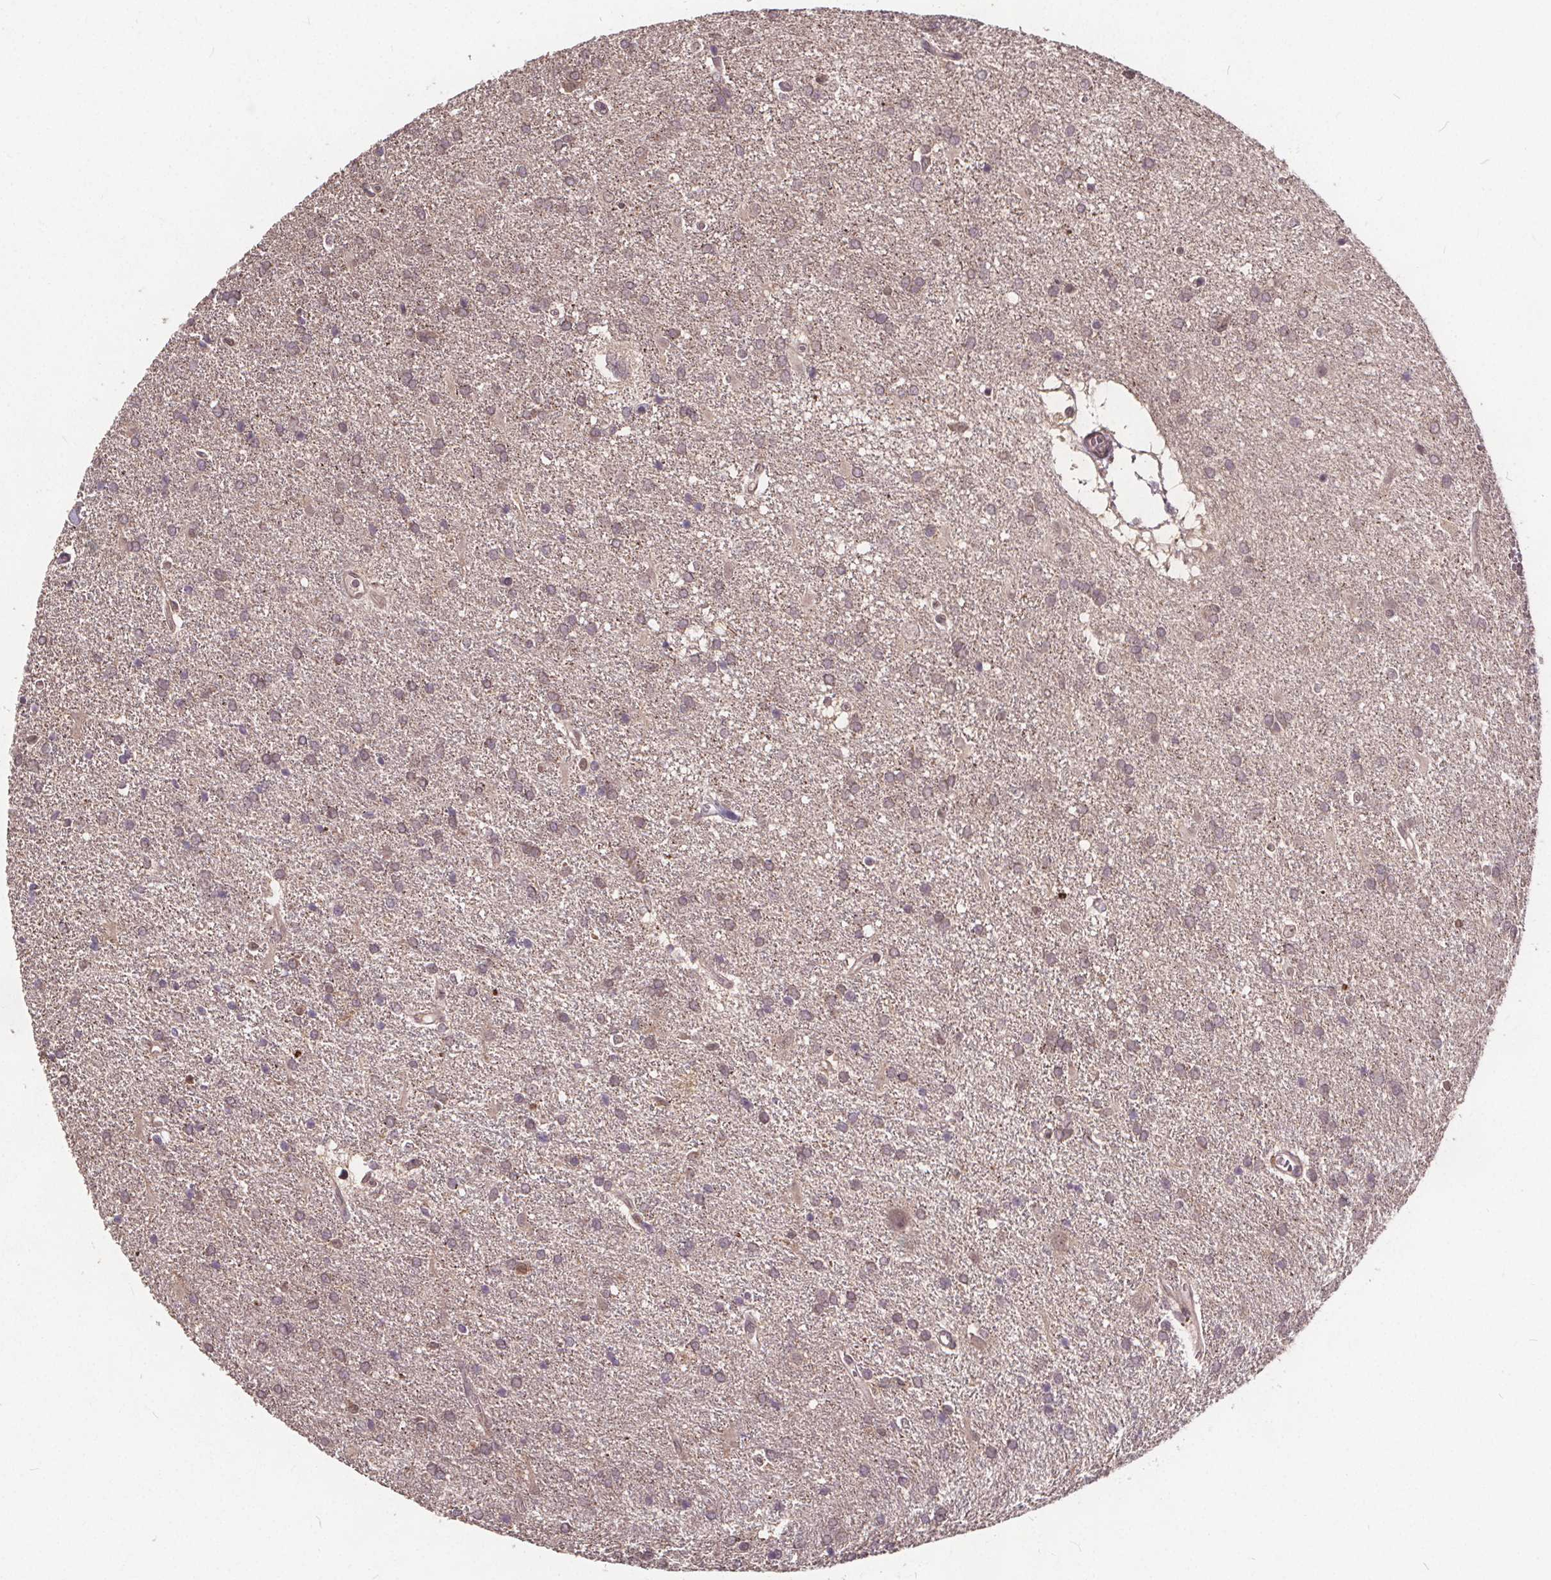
{"staining": {"intensity": "weak", "quantity": "25%-75%", "location": "cytoplasmic/membranous"}, "tissue": "glioma", "cell_type": "Tumor cells", "image_type": "cancer", "snomed": [{"axis": "morphology", "description": "Glioma, malignant, Low grade"}, {"axis": "topography", "description": "Brain"}], "caption": "DAB (3,3'-diaminobenzidine) immunohistochemical staining of human low-grade glioma (malignant) demonstrates weak cytoplasmic/membranous protein staining in approximately 25%-75% of tumor cells.", "gene": "USP9X", "patient": {"sex": "male", "age": 66}}